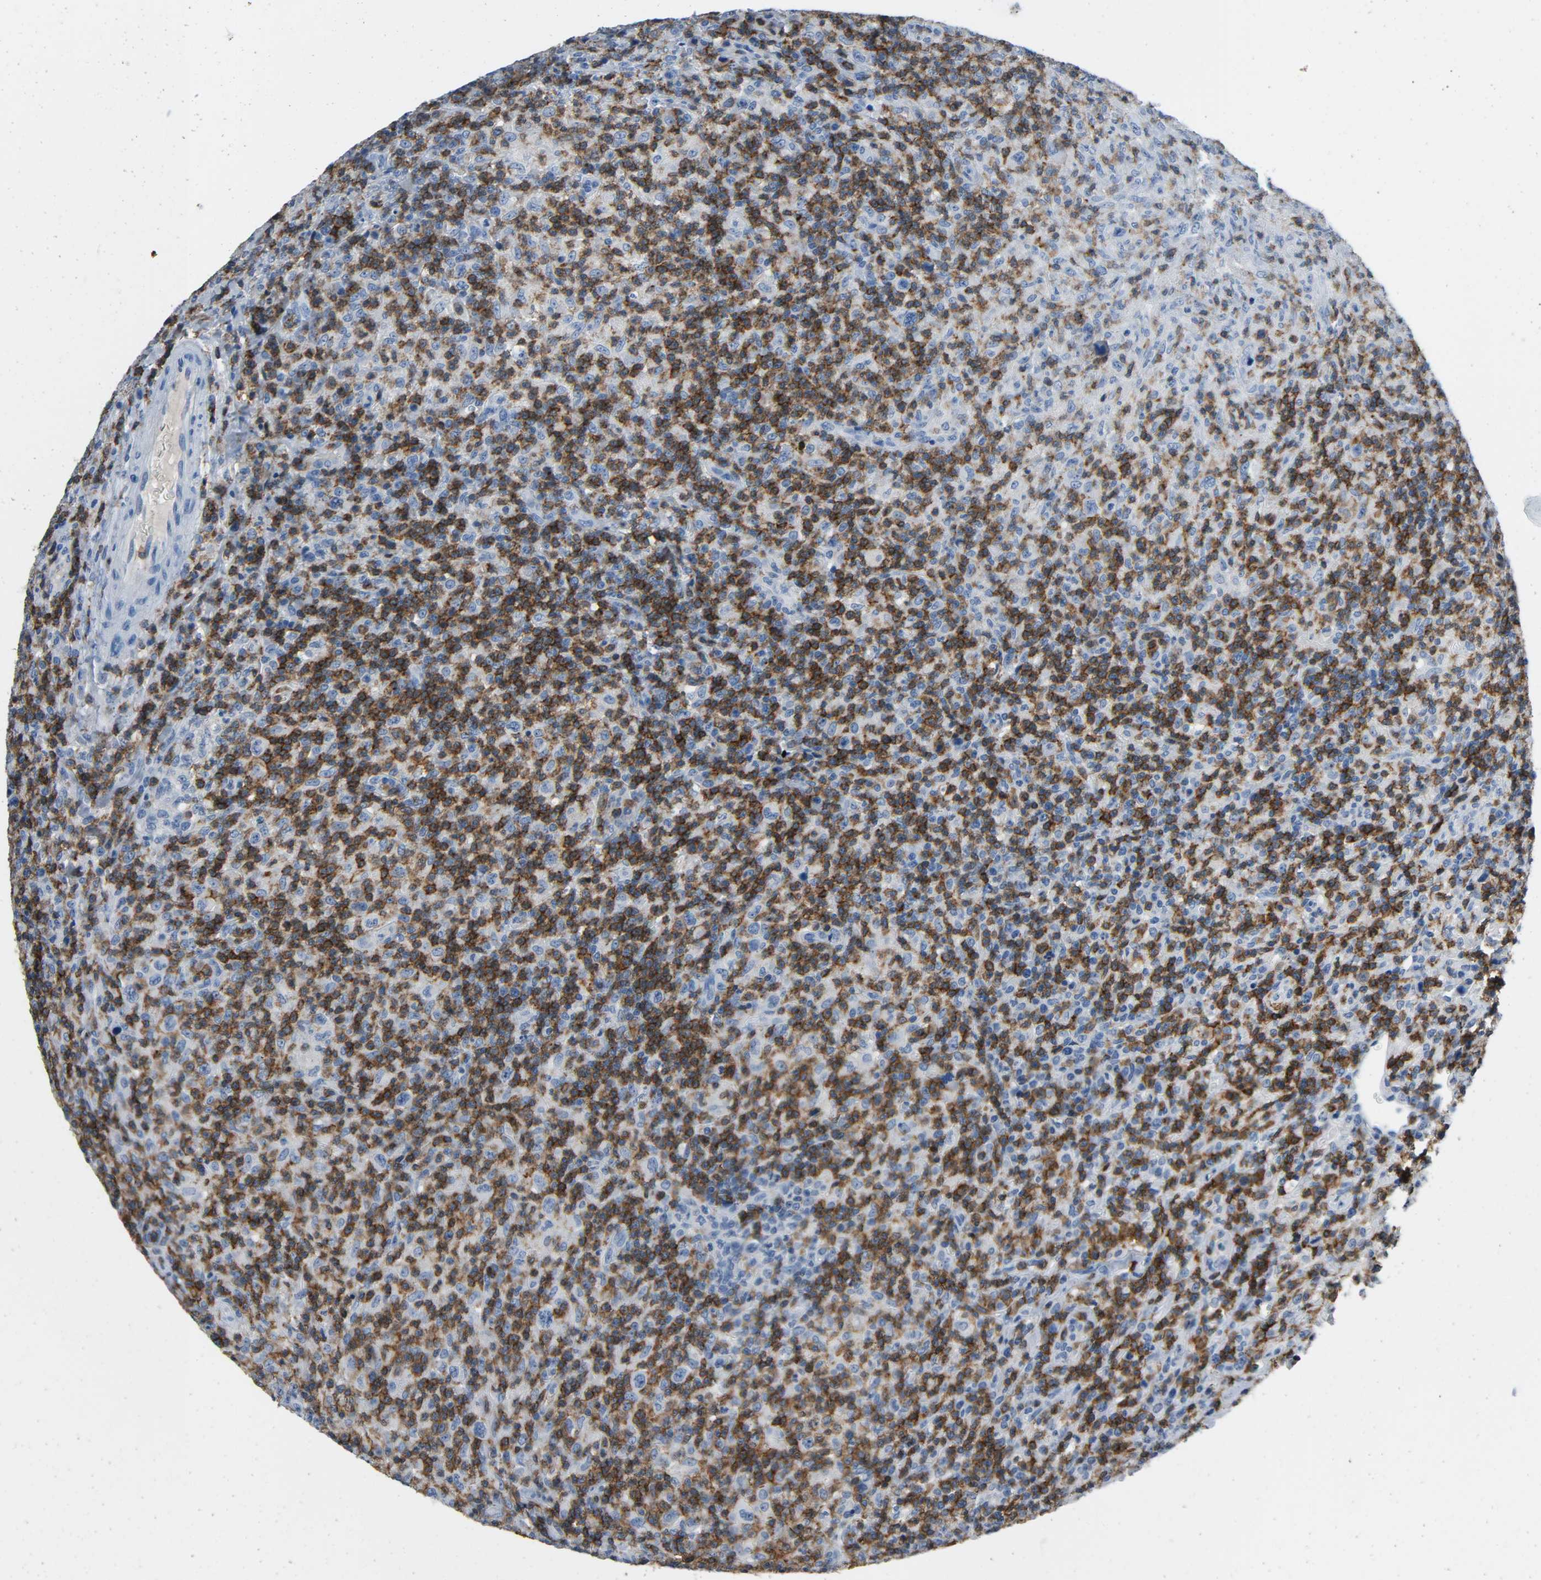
{"staining": {"intensity": "moderate", "quantity": ">75%", "location": "cytoplasmic/membranous"}, "tissue": "lymphoma", "cell_type": "Tumor cells", "image_type": "cancer", "snomed": [{"axis": "morphology", "description": "Hodgkin's disease, NOS"}, {"axis": "topography", "description": "Lymph node"}], "caption": "Immunohistochemical staining of human Hodgkin's disease demonstrates medium levels of moderate cytoplasmic/membranous staining in approximately >75% of tumor cells.", "gene": "LCK", "patient": {"sex": "male", "age": 65}}